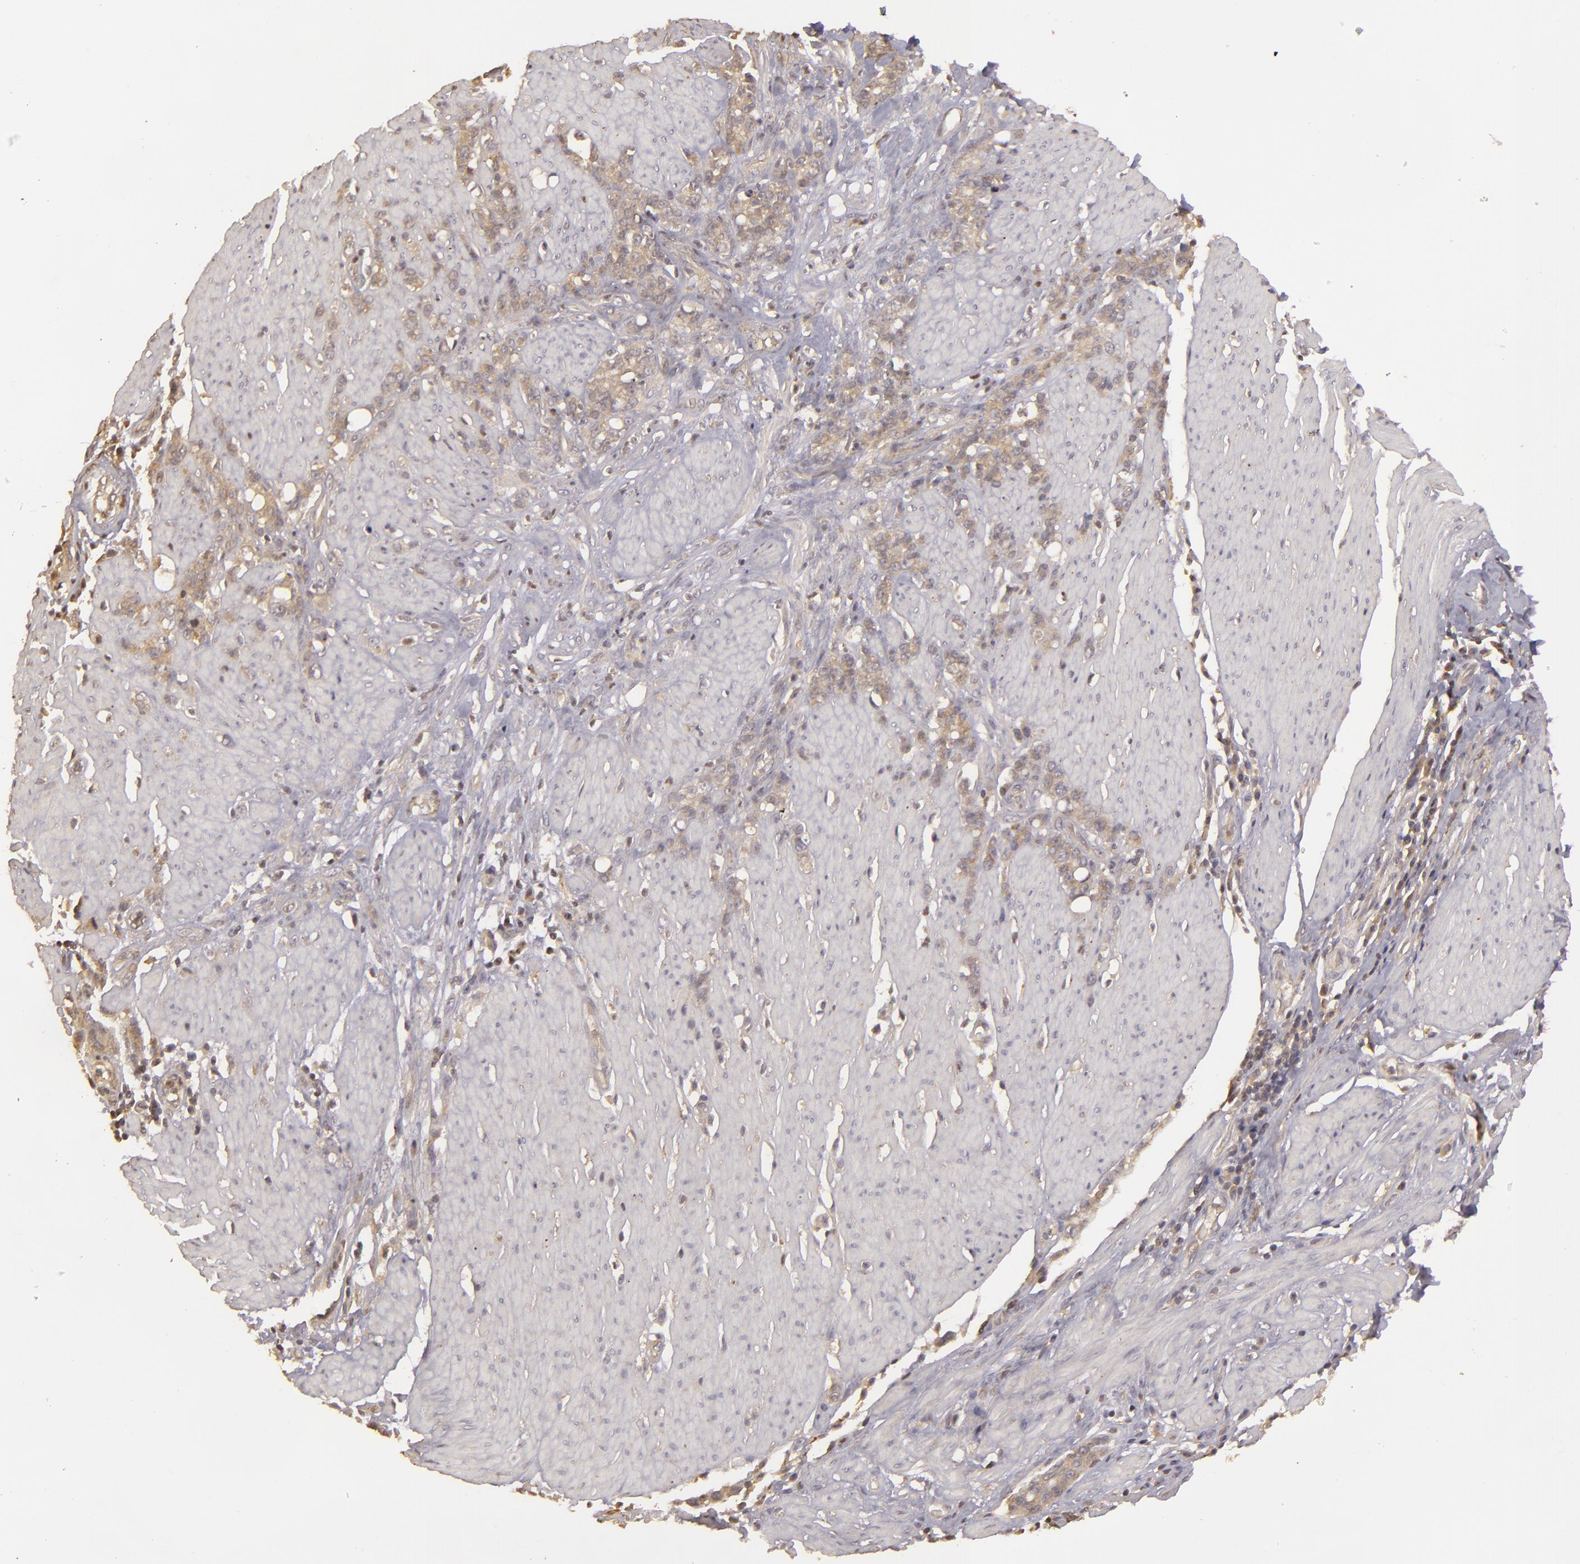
{"staining": {"intensity": "weak", "quantity": ">75%", "location": "cytoplasmic/membranous"}, "tissue": "stomach cancer", "cell_type": "Tumor cells", "image_type": "cancer", "snomed": [{"axis": "morphology", "description": "Adenocarcinoma, NOS"}, {"axis": "topography", "description": "Stomach, lower"}], "caption": "DAB immunohistochemical staining of stomach adenocarcinoma exhibits weak cytoplasmic/membranous protein positivity in approximately >75% of tumor cells. Immunohistochemistry (ihc) stains the protein in brown and the nuclei are stained blue.", "gene": "HRAS", "patient": {"sex": "male", "age": 88}}